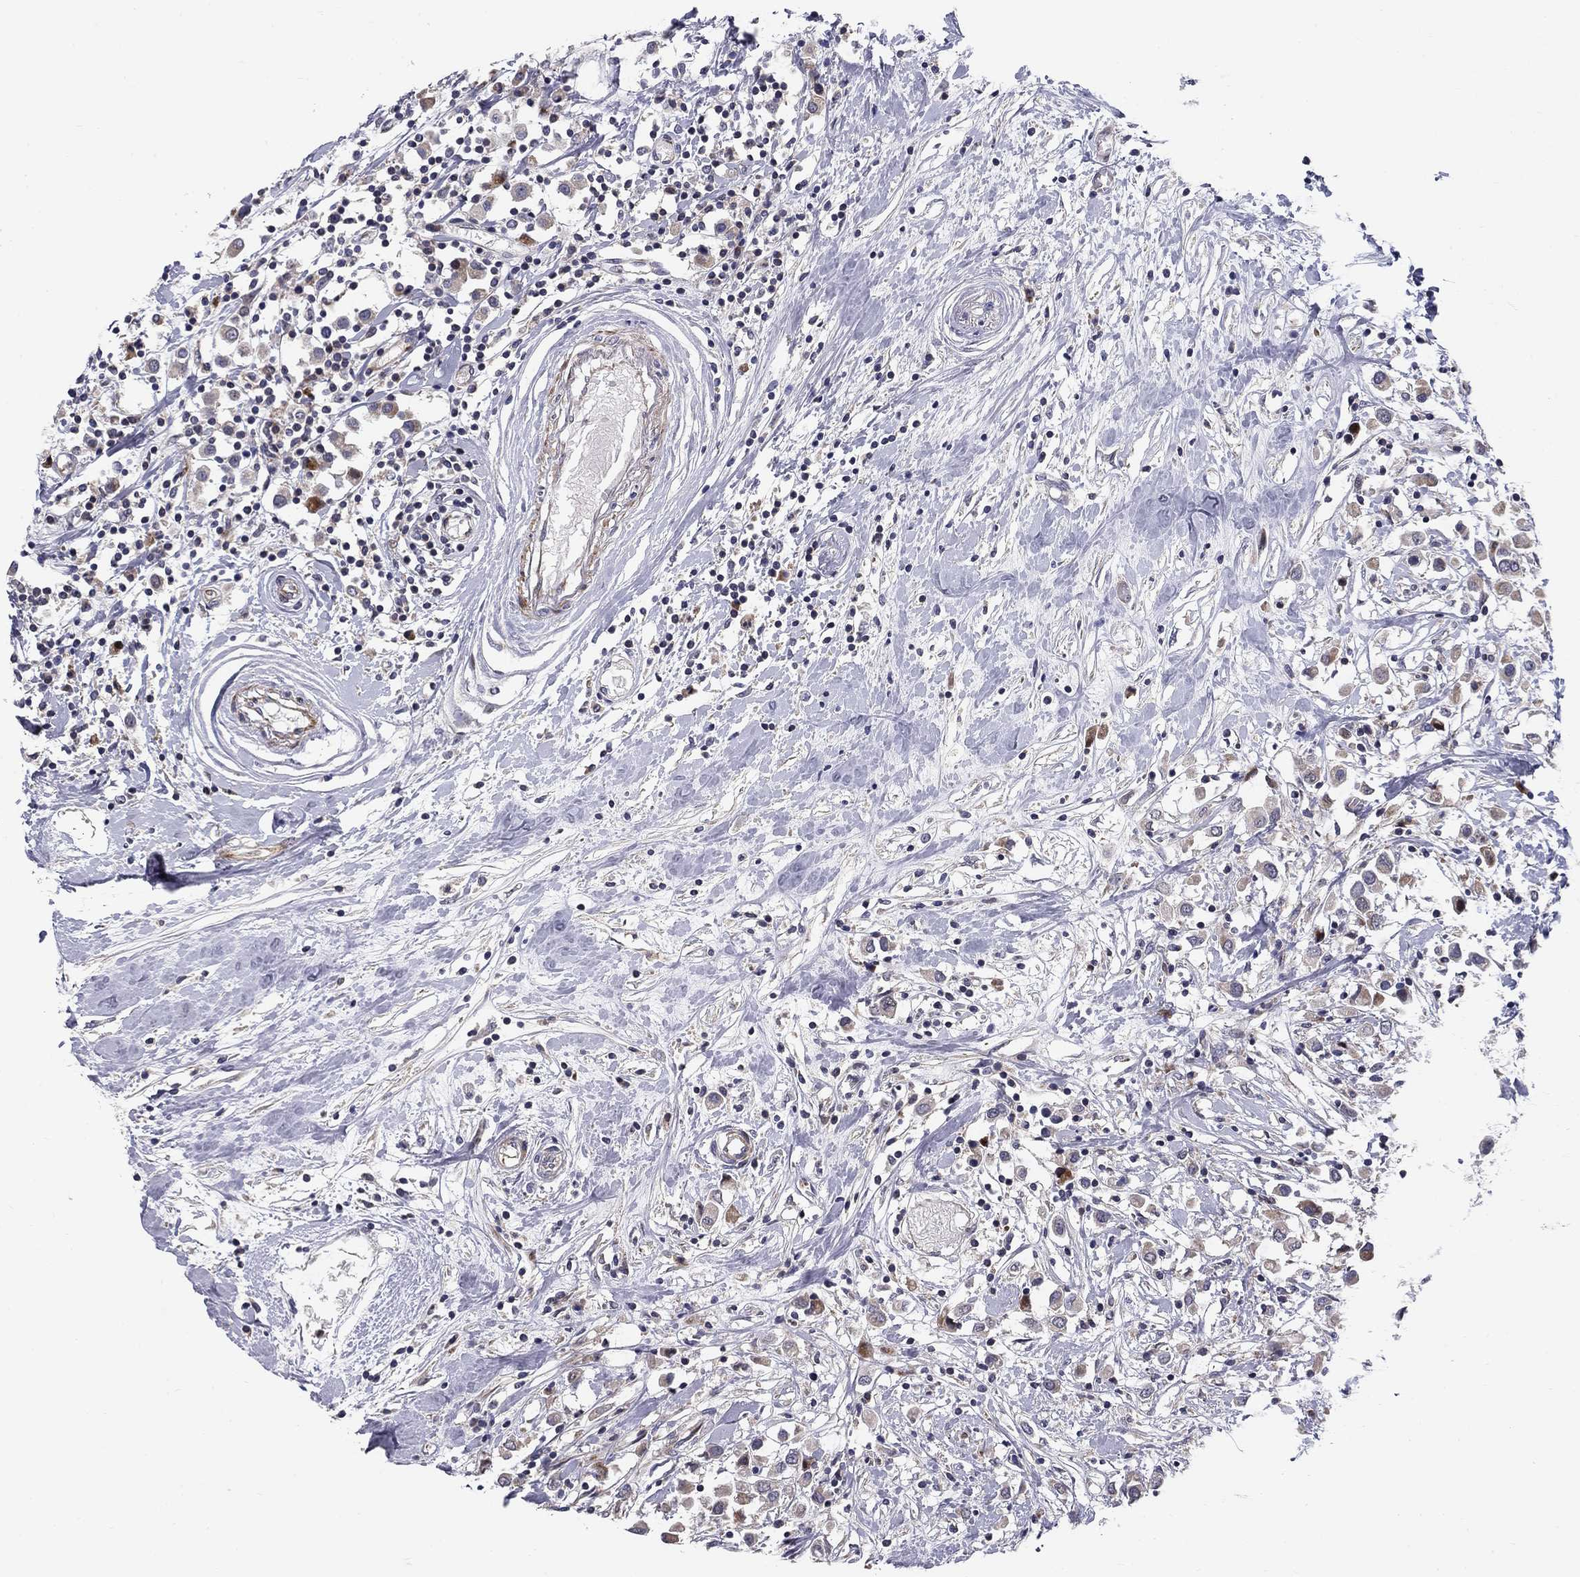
{"staining": {"intensity": "weak", "quantity": "25%-75%", "location": "cytoplasmic/membranous"}, "tissue": "breast cancer", "cell_type": "Tumor cells", "image_type": "cancer", "snomed": [{"axis": "morphology", "description": "Duct carcinoma"}, {"axis": "topography", "description": "Breast"}], "caption": "Immunohistochemical staining of intraductal carcinoma (breast) displays low levels of weak cytoplasmic/membranous expression in approximately 25%-75% of tumor cells.", "gene": "MIOS", "patient": {"sex": "female", "age": 61}}